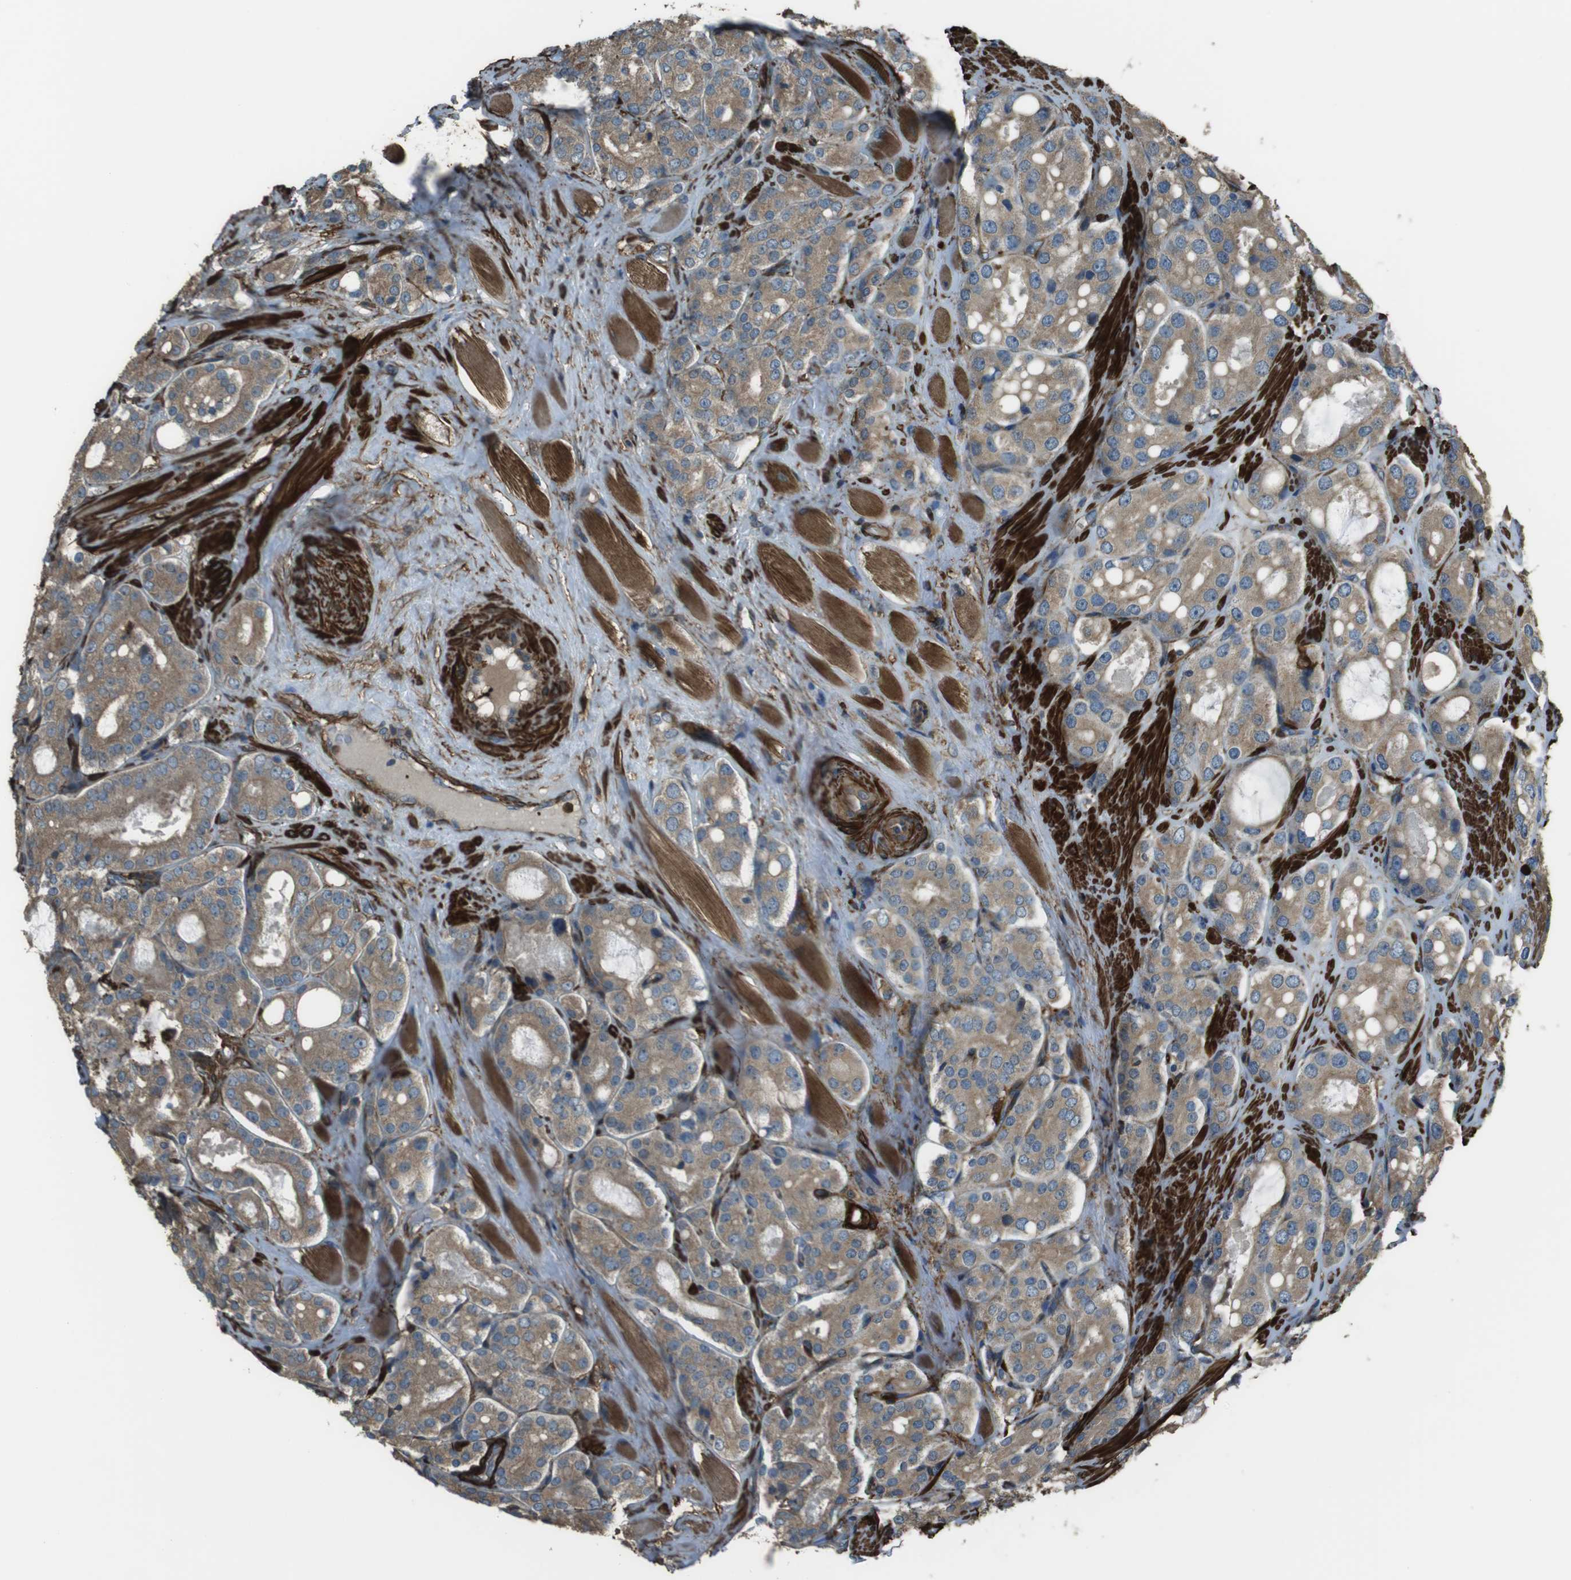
{"staining": {"intensity": "moderate", "quantity": ">75%", "location": "cytoplasmic/membranous"}, "tissue": "prostate cancer", "cell_type": "Tumor cells", "image_type": "cancer", "snomed": [{"axis": "morphology", "description": "Adenocarcinoma, High grade"}, {"axis": "topography", "description": "Prostate"}], "caption": "IHC staining of prostate high-grade adenocarcinoma, which displays medium levels of moderate cytoplasmic/membranous staining in about >75% of tumor cells indicating moderate cytoplasmic/membranous protein staining. The staining was performed using DAB (brown) for protein detection and nuclei were counterstained in hematoxylin (blue).", "gene": "SFT2D1", "patient": {"sex": "male", "age": 65}}